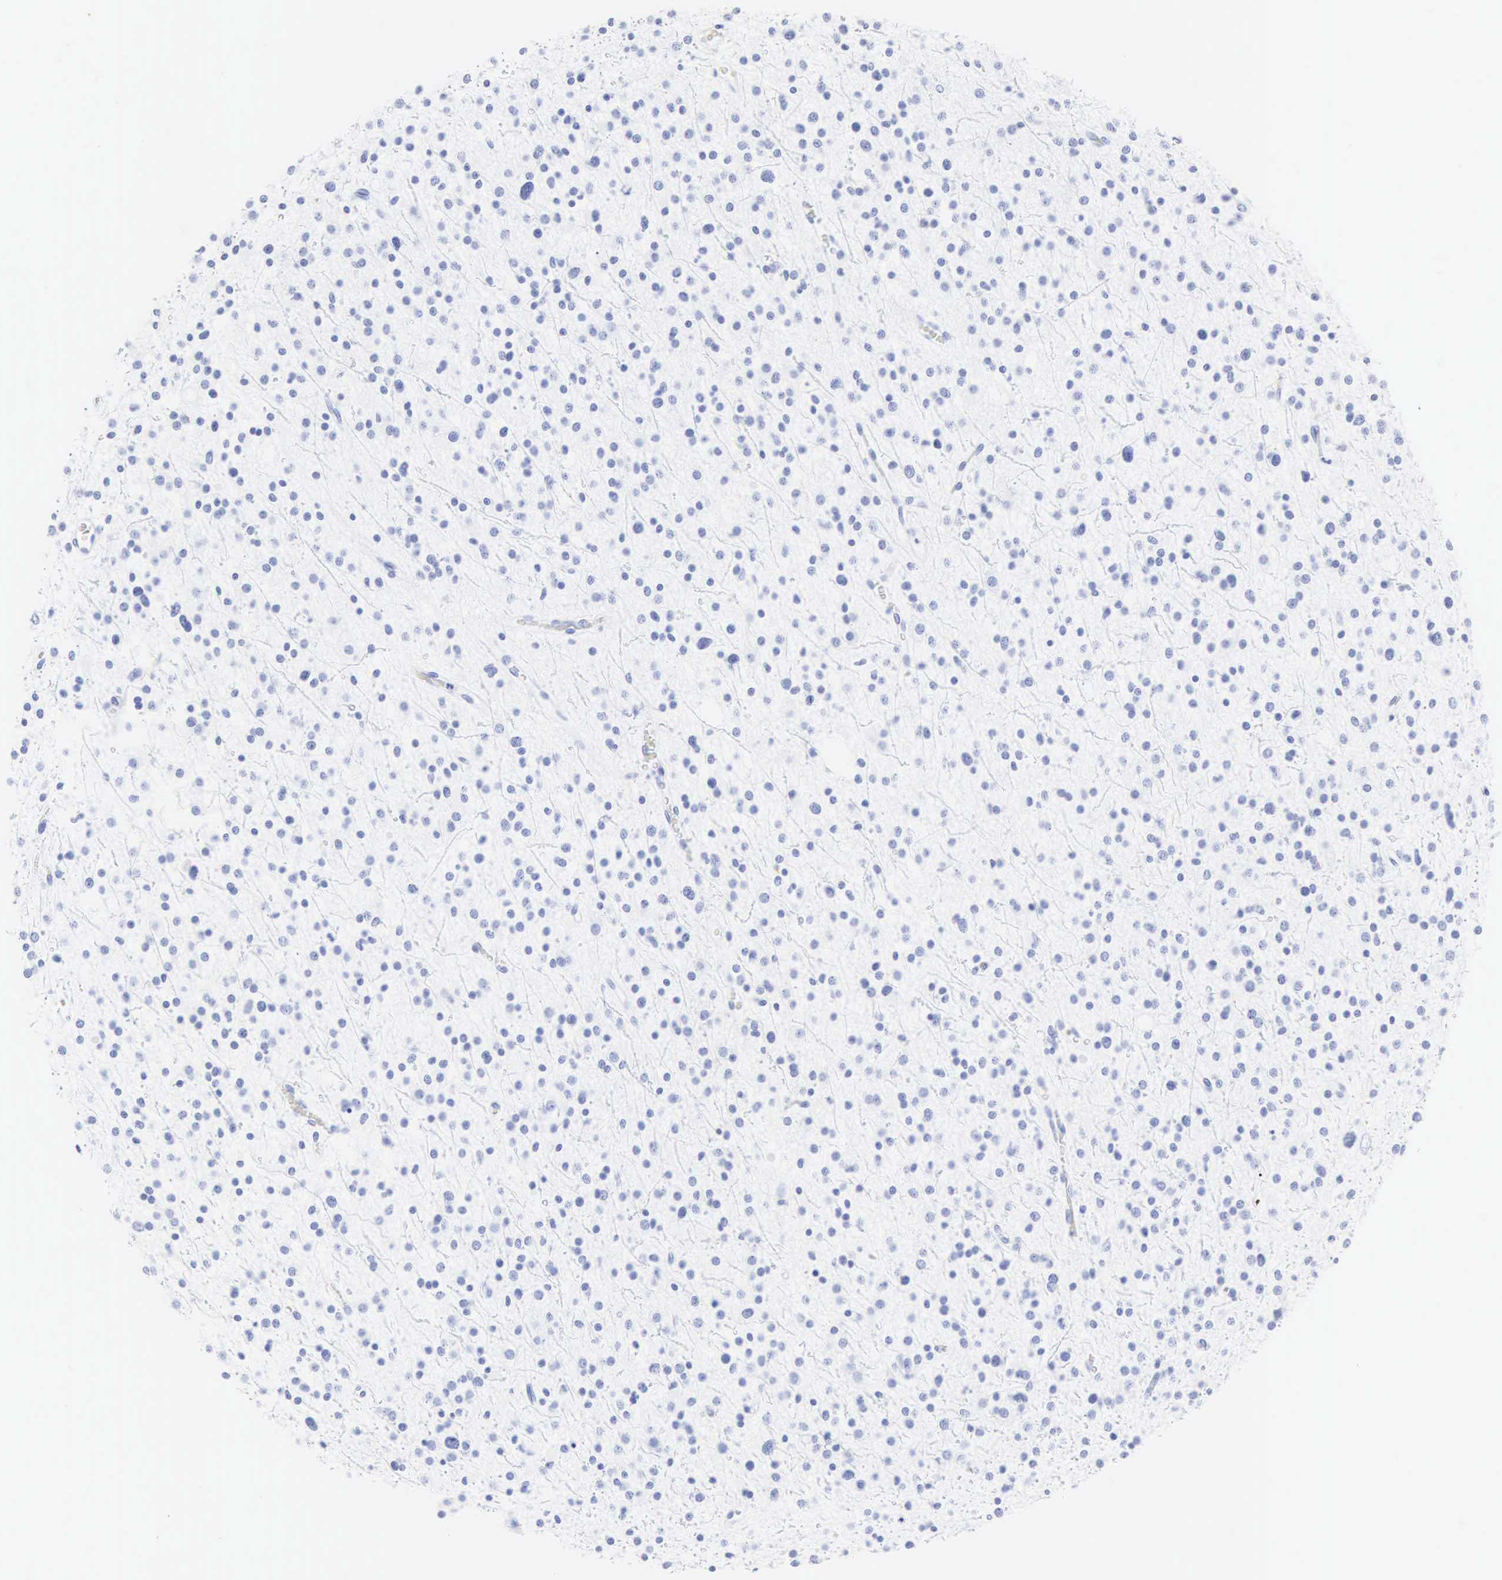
{"staining": {"intensity": "negative", "quantity": "none", "location": "none"}, "tissue": "glioma", "cell_type": "Tumor cells", "image_type": "cancer", "snomed": [{"axis": "morphology", "description": "Glioma, malignant, Low grade"}, {"axis": "topography", "description": "Brain"}], "caption": "Protein analysis of glioma displays no significant positivity in tumor cells. (Stains: DAB (3,3'-diaminobenzidine) IHC with hematoxylin counter stain, Microscopy: brightfield microscopy at high magnification).", "gene": "CGB3", "patient": {"sex": "female", "age": 36}}